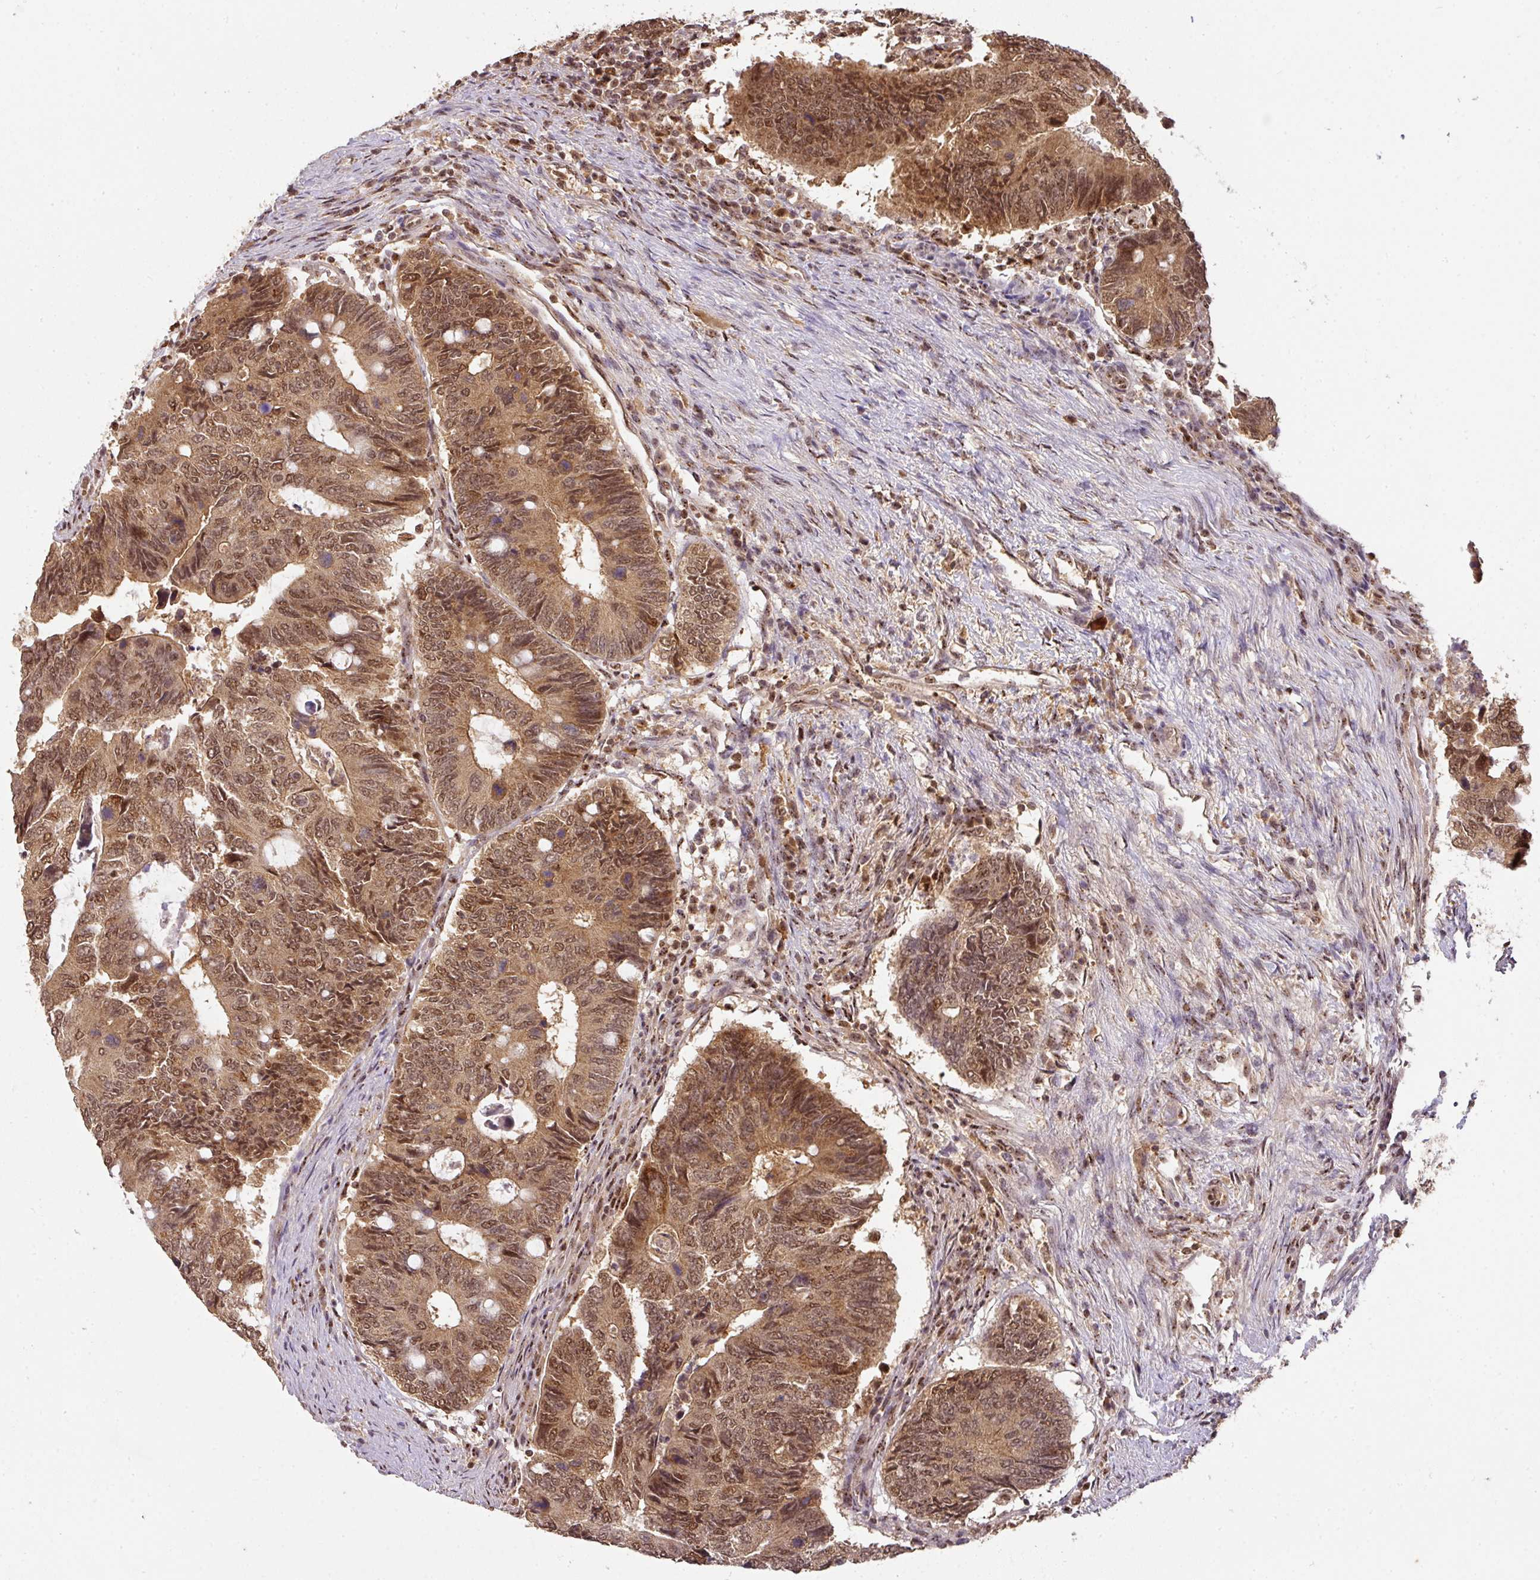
{"staining": {"intensity": "moderate", "quantity": ">75%", "location": "cytoplasmic/membranous,nuclear"}, "tissue": "colorectal cancer", "cell_type": "Tumor cells", "image_type": "cancer", "snomed": [{"axis": "morphology", "description": "Adenocarcinoma, NOS"}, {"axis": "topography", "description": "Colon"}], "caption": "High-power microscopy captured an immunohistochemistry image of colorectal cancer, revealing moderate cytoplasmic/membranous and nuclear expression in approximately >75% of tumor cells. (brown staining indicates protein expression, while blue staining denotes nuclei).", "gene": "RANBP9", "patient": {"sex": "male", "age": 87}}